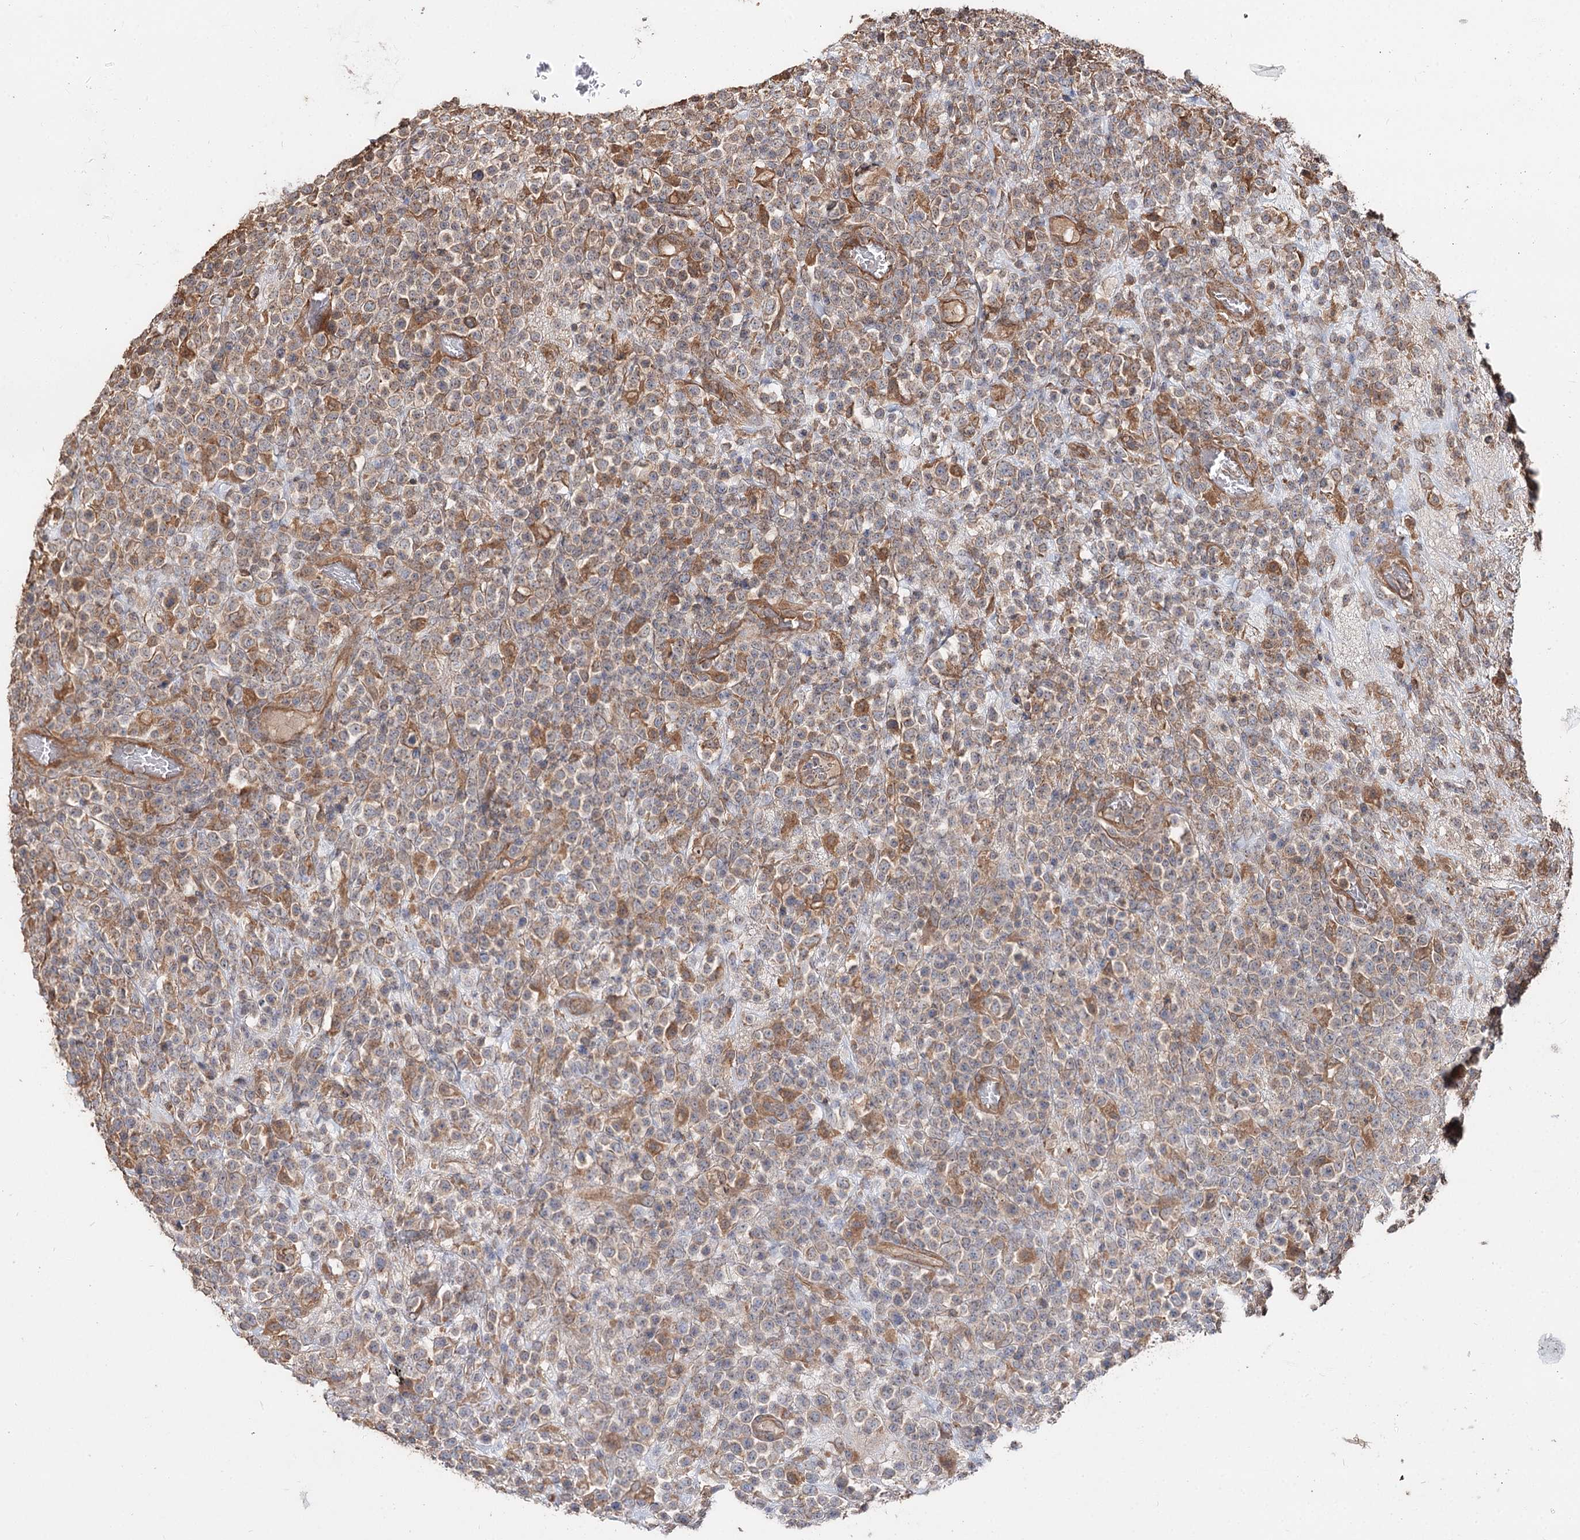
{"staining": {"intensity": "moderate", "quantity": "<25%", "location": "cytoplasmic/membranous"}, "tissue": "lymphoma", "cell_type": "Tumor cells", "image_type": "cancer", "snomed": [{"axis": "morphology", "description": "Malignant lymphoma, non-Hodgkin's type, High grade"}, {"axis": "topography", "description": "Colon"}], "caption": "Brown immunohistochemical staining in human malignant lymphoma, non-Hodgkin's type (high-grade) displays moderate cytoplasmic/membranous positivity in approximately <25% of tumor cells.", "gene": "SPART", "patient": {"sex": "female", "age": 53}}